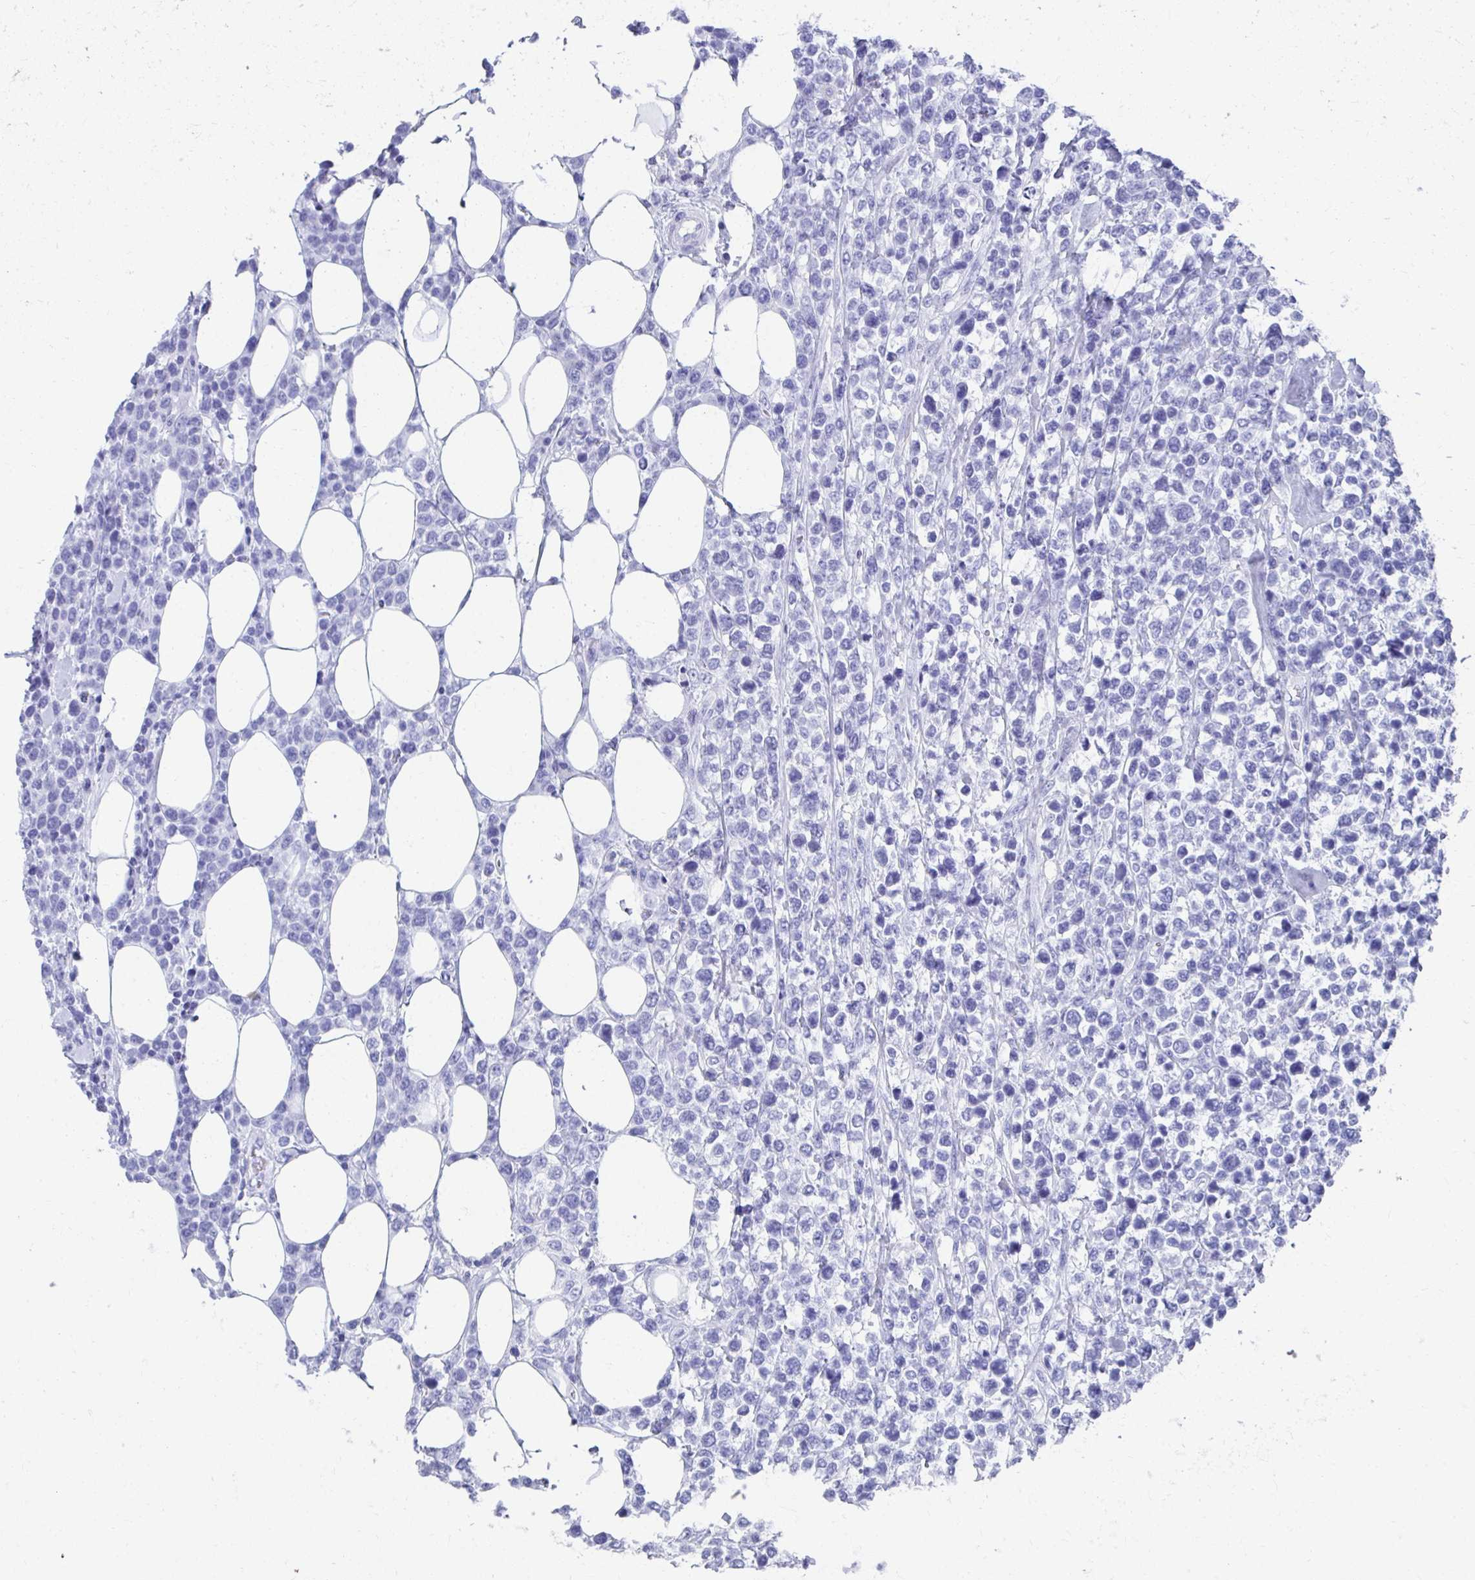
{"staining": {"intensity": "negative", "quantity": "none", "location": "none"}, "tissue": "lymphoma", "cell_type": "Tumor cells", "image_type": "cancer", "snomed": [{"axis": "morphology", "description": "Malignant lymphoma, non-Hodgkin's type, High grade"}, {"axis": "topography", "description": "Soft tissue"}], "caption": "IHC image of neoplastic tissue: lymphoma stained with DAB (3,3'-diaminobenzidine) displays no significant protein expression in tumor cells. (DAB (3,3'-diaminobenzidine) IHC, high magnification).", "gene": "HGD", "patient": {"sex": "female", "age": 56}}